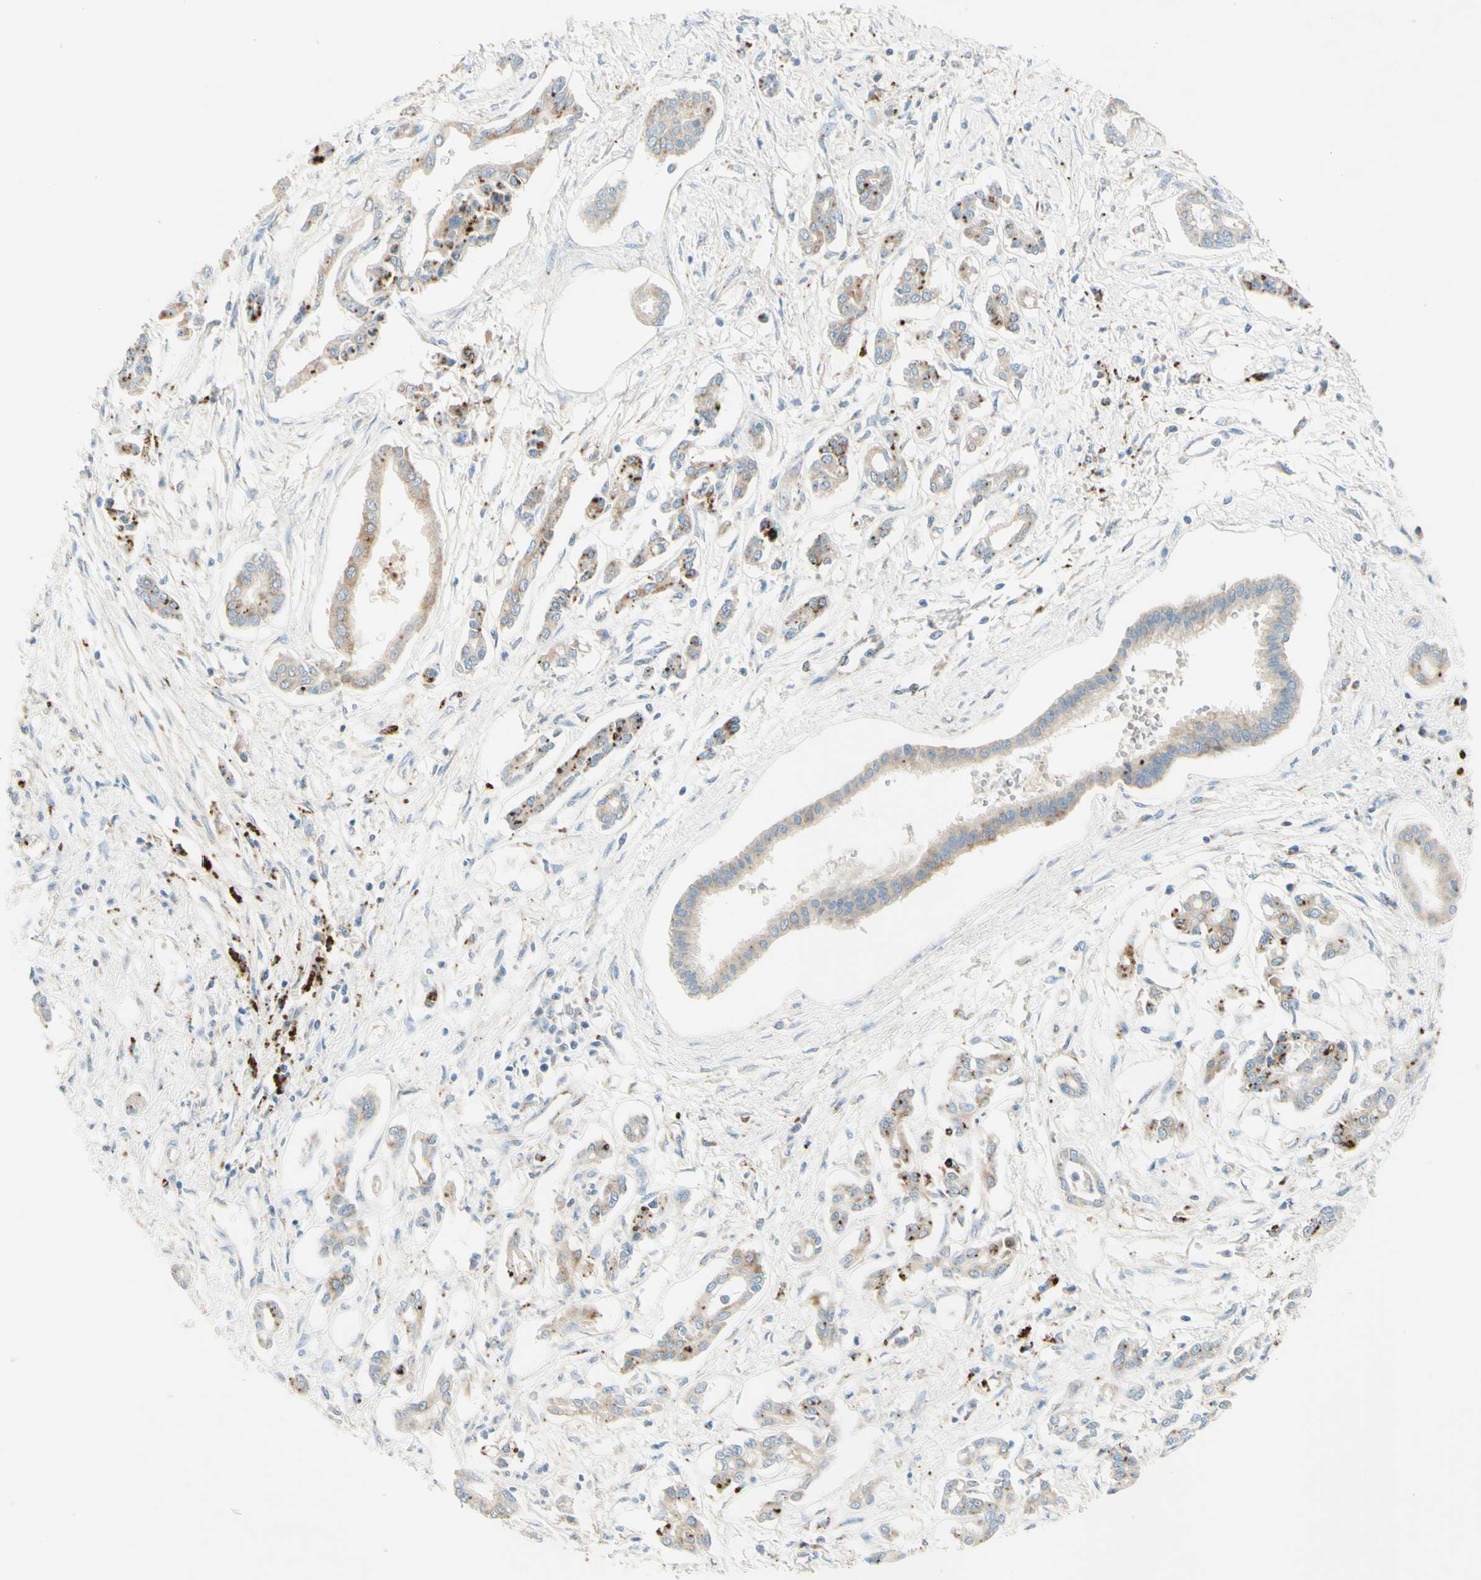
{"staining": {"intensity": "weak", "quantity": ">75%", "location": "cytoplasmic/membranous"}, "tissue": "pancreatic cancer", "cell_type": "Tumor cells", "image_type": "cancer", "snomed": [{"axis": "morphology", "description": "Adenocarcinoma, NOS"}, {"axis": "topography", "description": "Pancreas"}], "caption": "Human pancreatic cancer stained with a protein marker exhibits weak staining in tumor cells.", "gene": "ARMC10", "patient": {"sex": "male", "age": 56}}